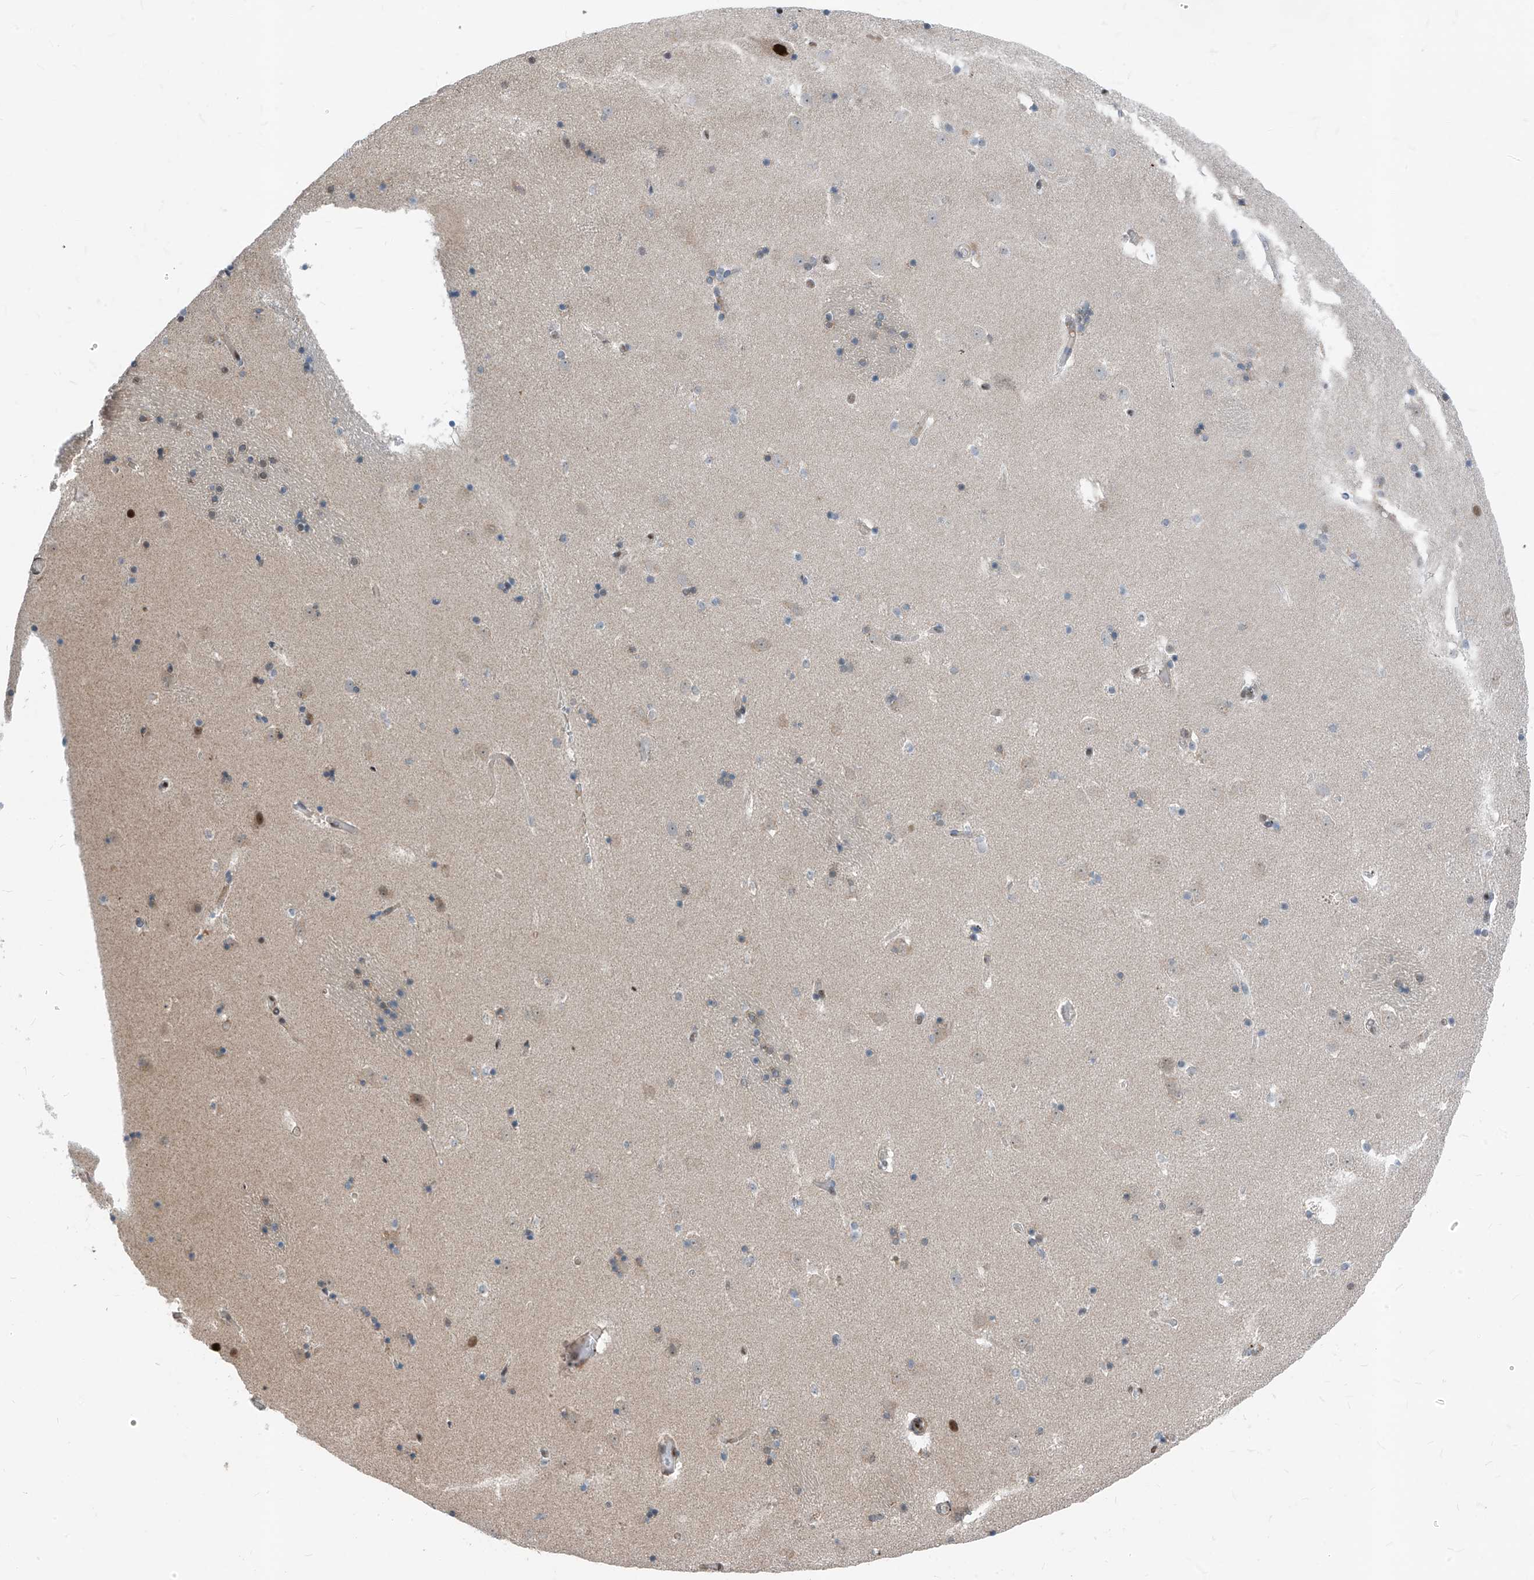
{"staining": {"intensity": "moderate", "quantity": "<25%", "location": "nuclear"}, "tissue": "caudate", "cell_type": "Glial cells", "image_type": "normal", "snomed": [{"axis": "morphology", "description": "Normal tissue, NOS"}, {"axis": "topography", "description": "Lateral ventricle wall"}], "caption": "Protein staining shows moderate nuclear positivity in about <25% of glial cells in benign caudate. (IHC, brightfield microscopy, high magnification).", "gene": "RBP7", "patient": {"sex": "male", "age": 45}}